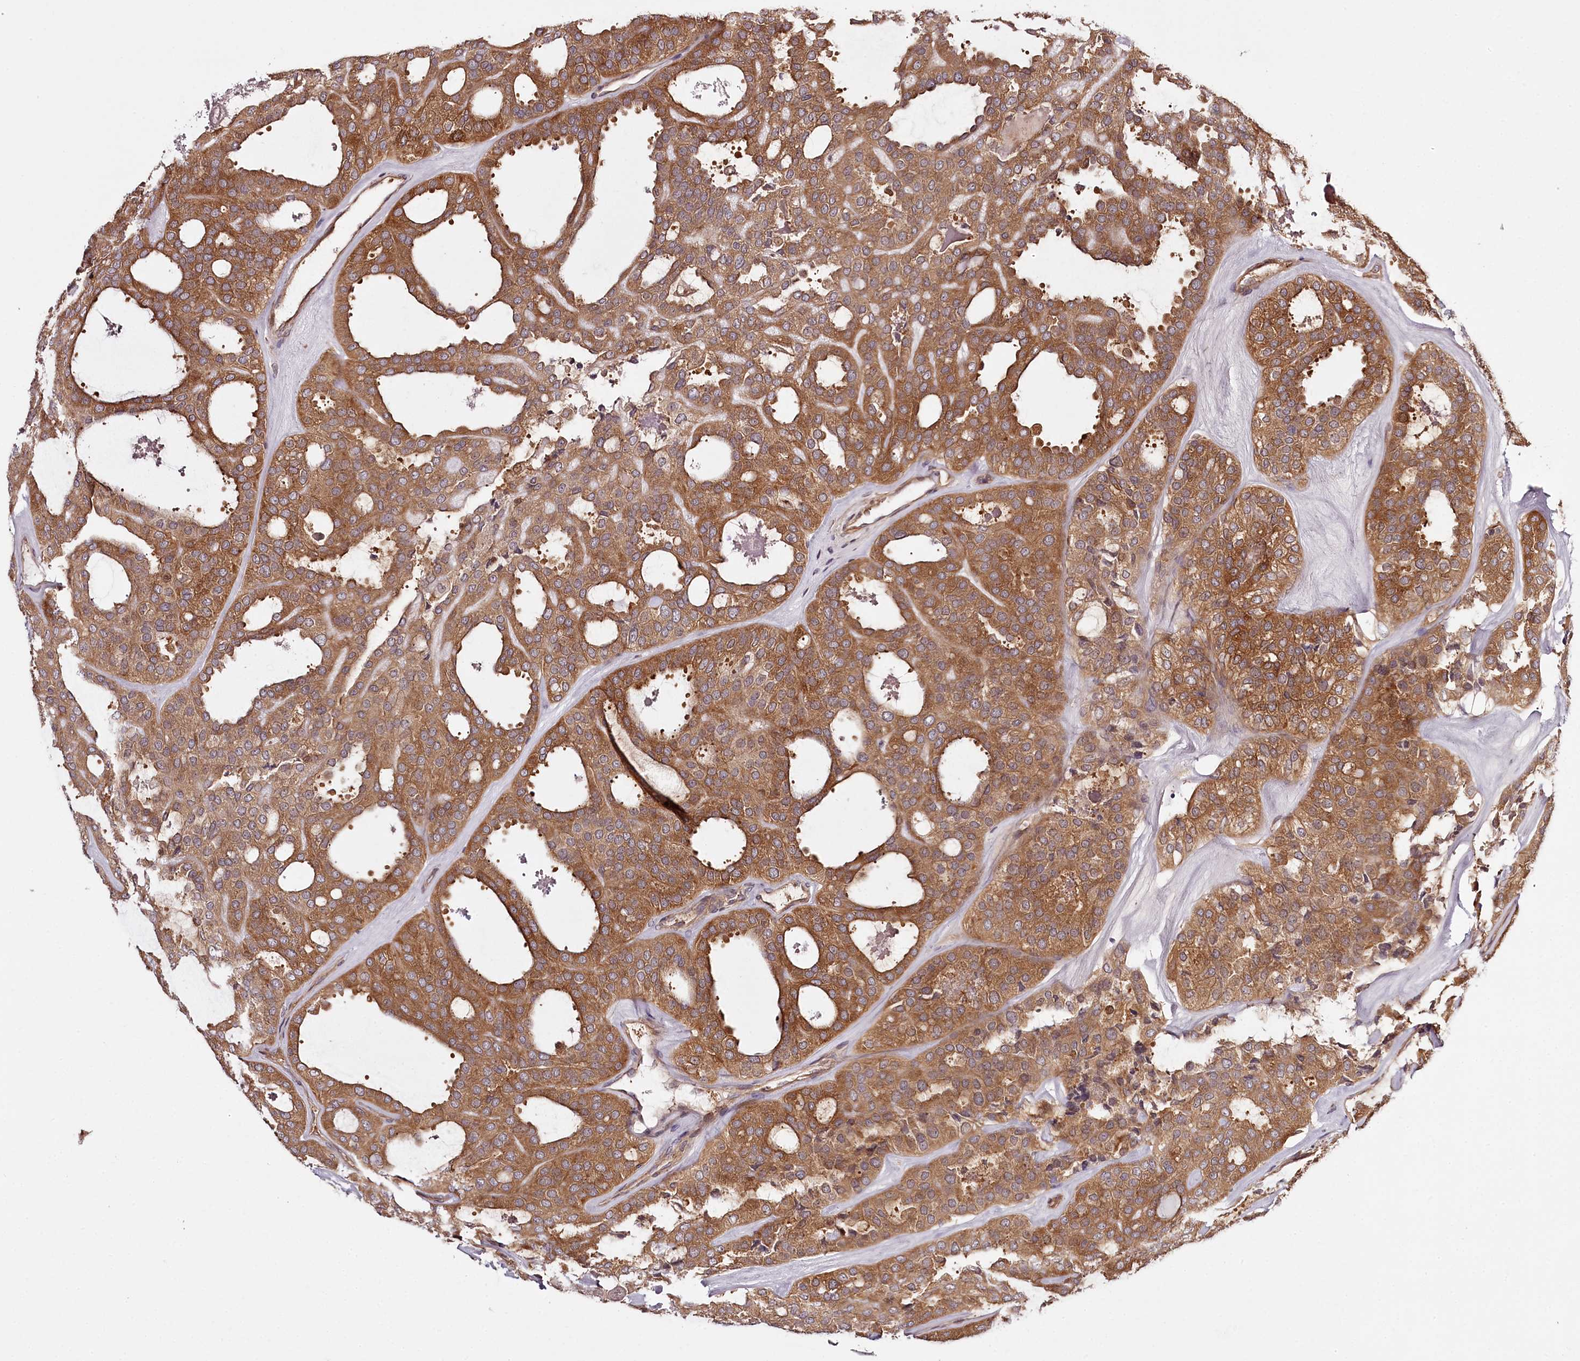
{"staining": {"intensity": "moderate", "quantity": ">75%", "location": "cytoplasmic/membranous"}, "tissue": "thyroid cancer", "cell_type": "Tumor cells", "image_type": "cancer", "snomed": [{"axis": "morphology", "description": "Follicular adenoma carcinoma, NOS"}, {"axis": "topography", "description": "Thyroid gland"}], "caption": "Tumor cells exhibit medium levels of moderate cytoplasmic/membranous expression in approximately >75% of cells in thyroid cancer.", "gene": "TARS1", "patient": {"sex": "male", "age": 75}}